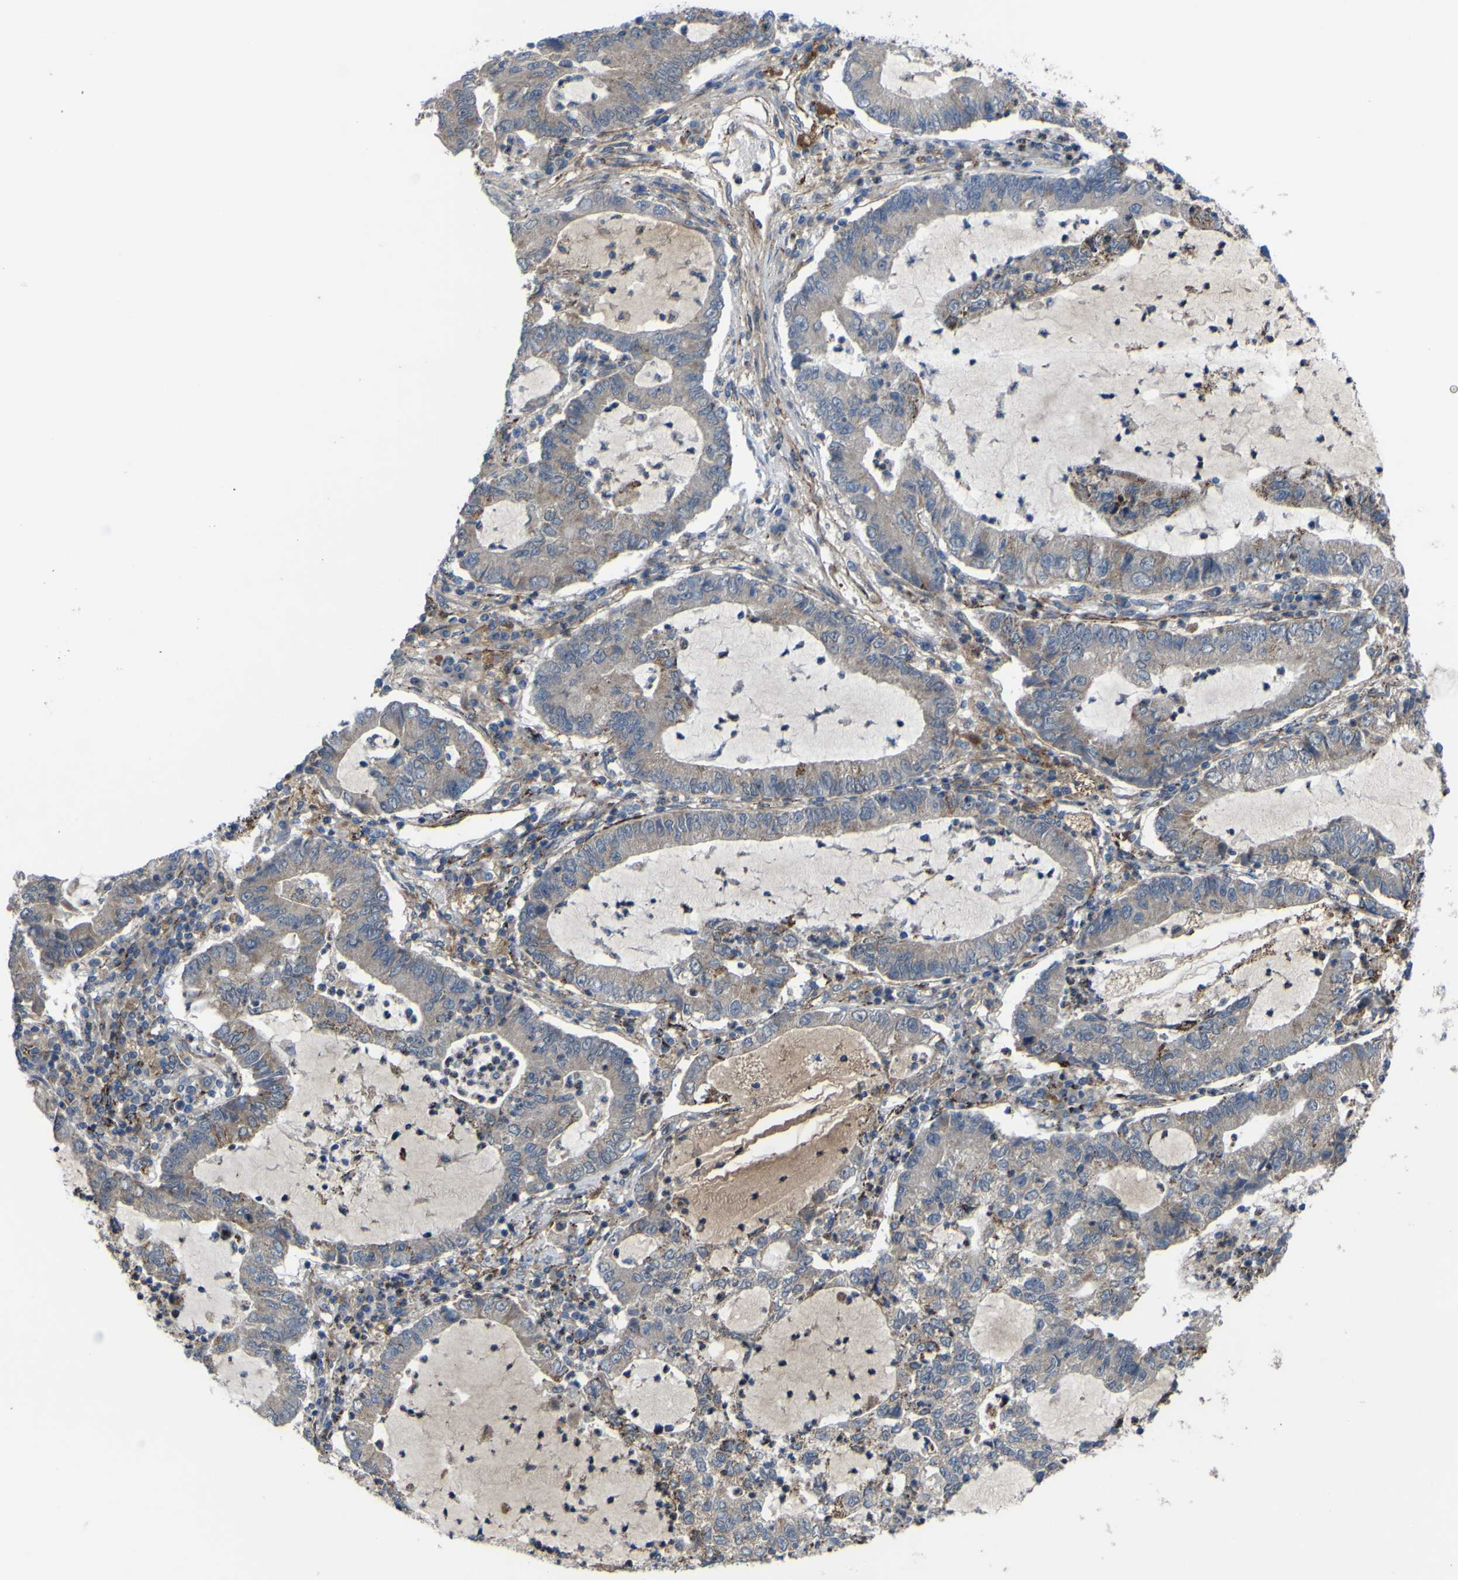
{"staining": {"intensity": "weak", "quantity": ">75%", "location": "cytoplasmic/membranous"}, "tissue": "lung cancer", "cell_type": "Tumor cells", "image_type": "cancer", "snomed": [{"axis": "morphology", "description": "Adenocarcinoma, NOS"}, {"axis": "topography", "description": "Lung"}], "caption": "Protein expression analysis of adenocarcinoma (lung) exhibits weak cytoplasmic/membranous positivity in approximately >75% of tumor cells.", "gene": "GPLD1", "patient": {"sex": "female", "age": 51}}